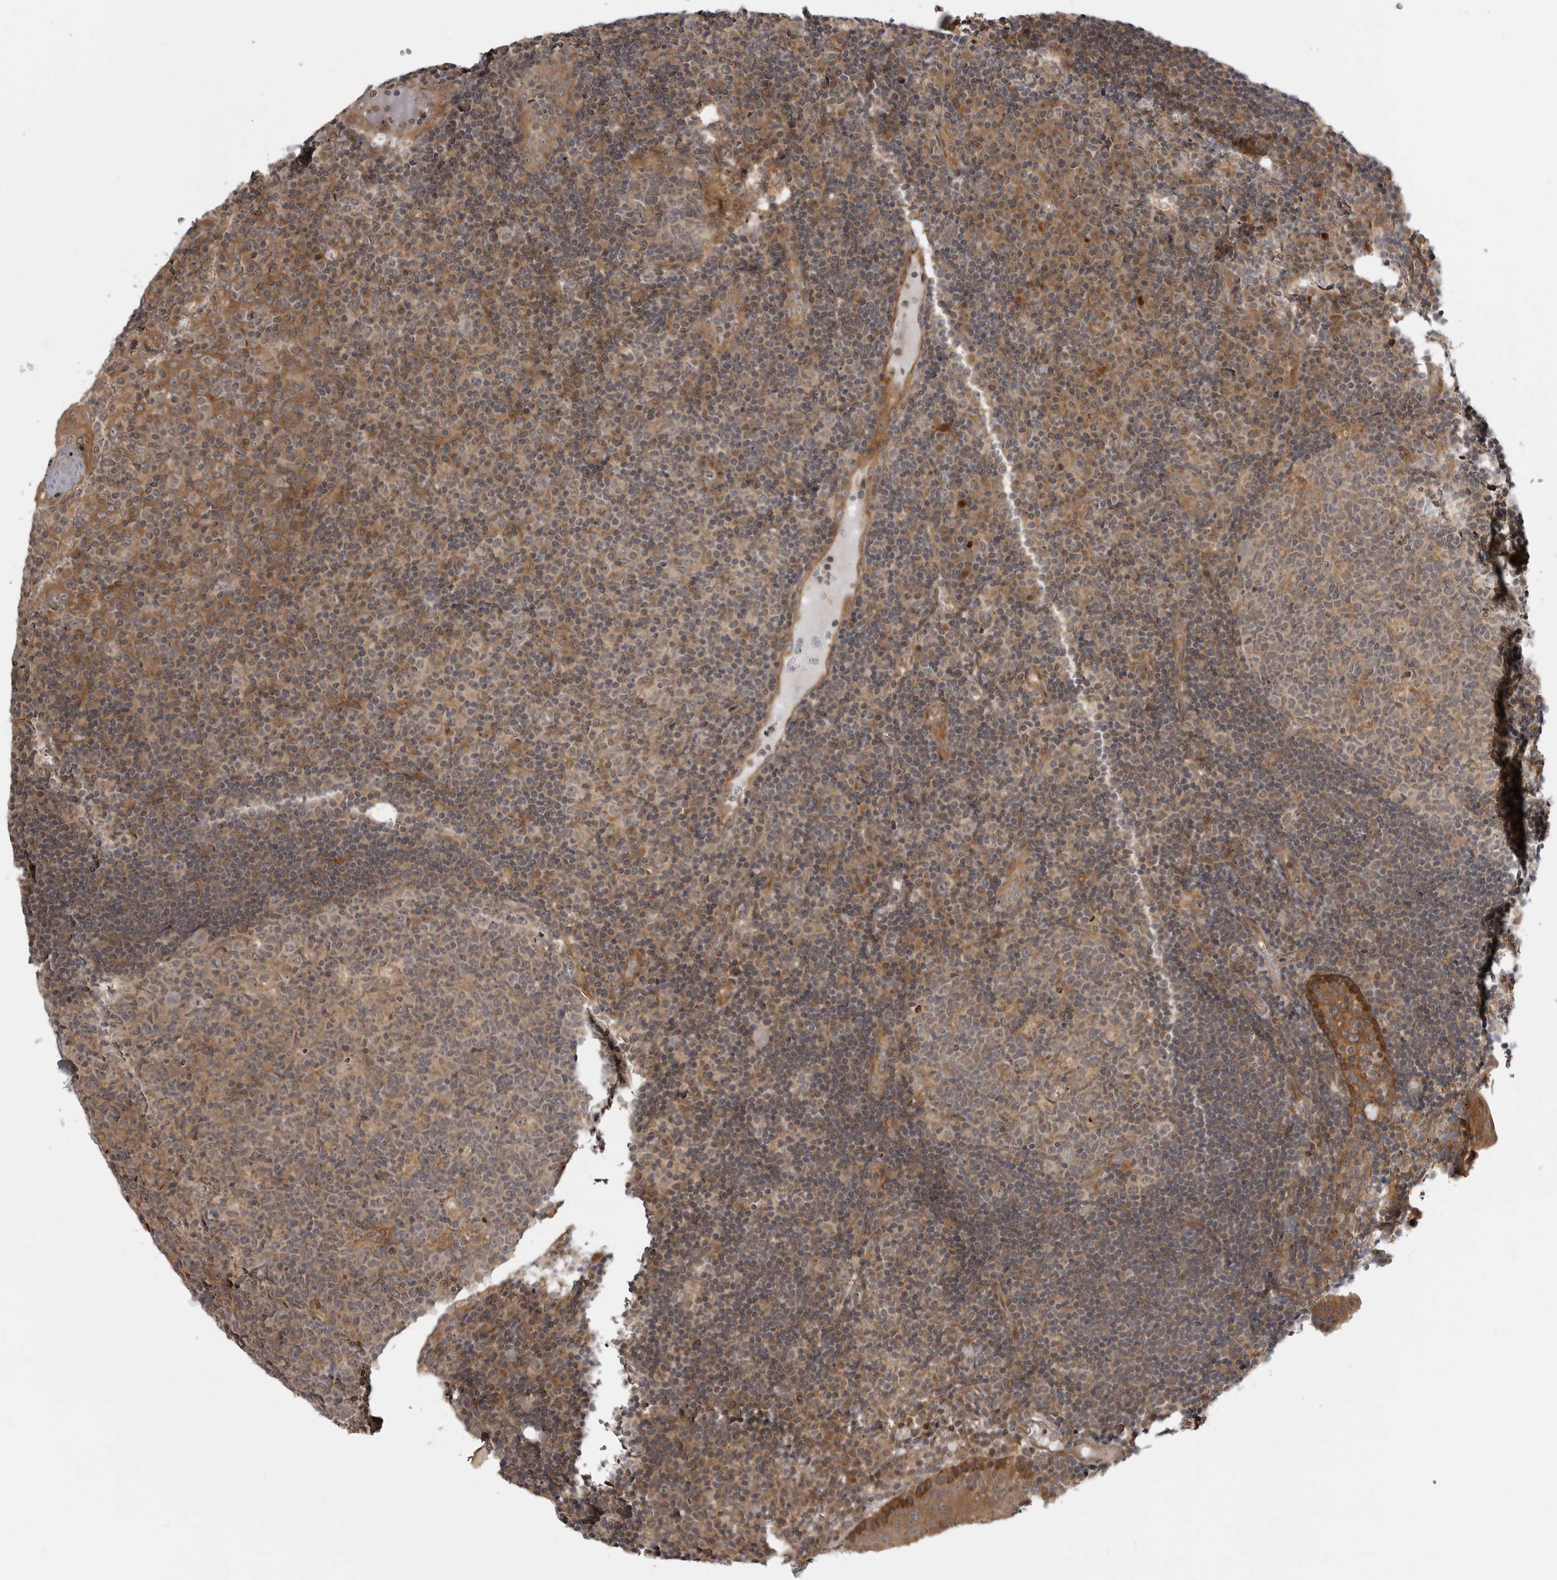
{"staining": {"intensity": "weak", "quantity": "25%-75%", "location": "cytoplasmic/membranous"}, "tissue": "tonsil", "cell_type": "Germinal center cells", "image_type": "normal", "snomed": [{"axis": "morphology", "description": "Normal tissue, NOS"}, {"axis": "topography", "description": "Tonsil"}], "caption": "A micrograph showing weak cytoplasmic/membranous expression in about 25%-75% of germinal center cells in normal tonsil, as visualized by brown immunohistochemical staining.", "gene": "LRRC45", "patient": {"sex": "female", "age": 40}}